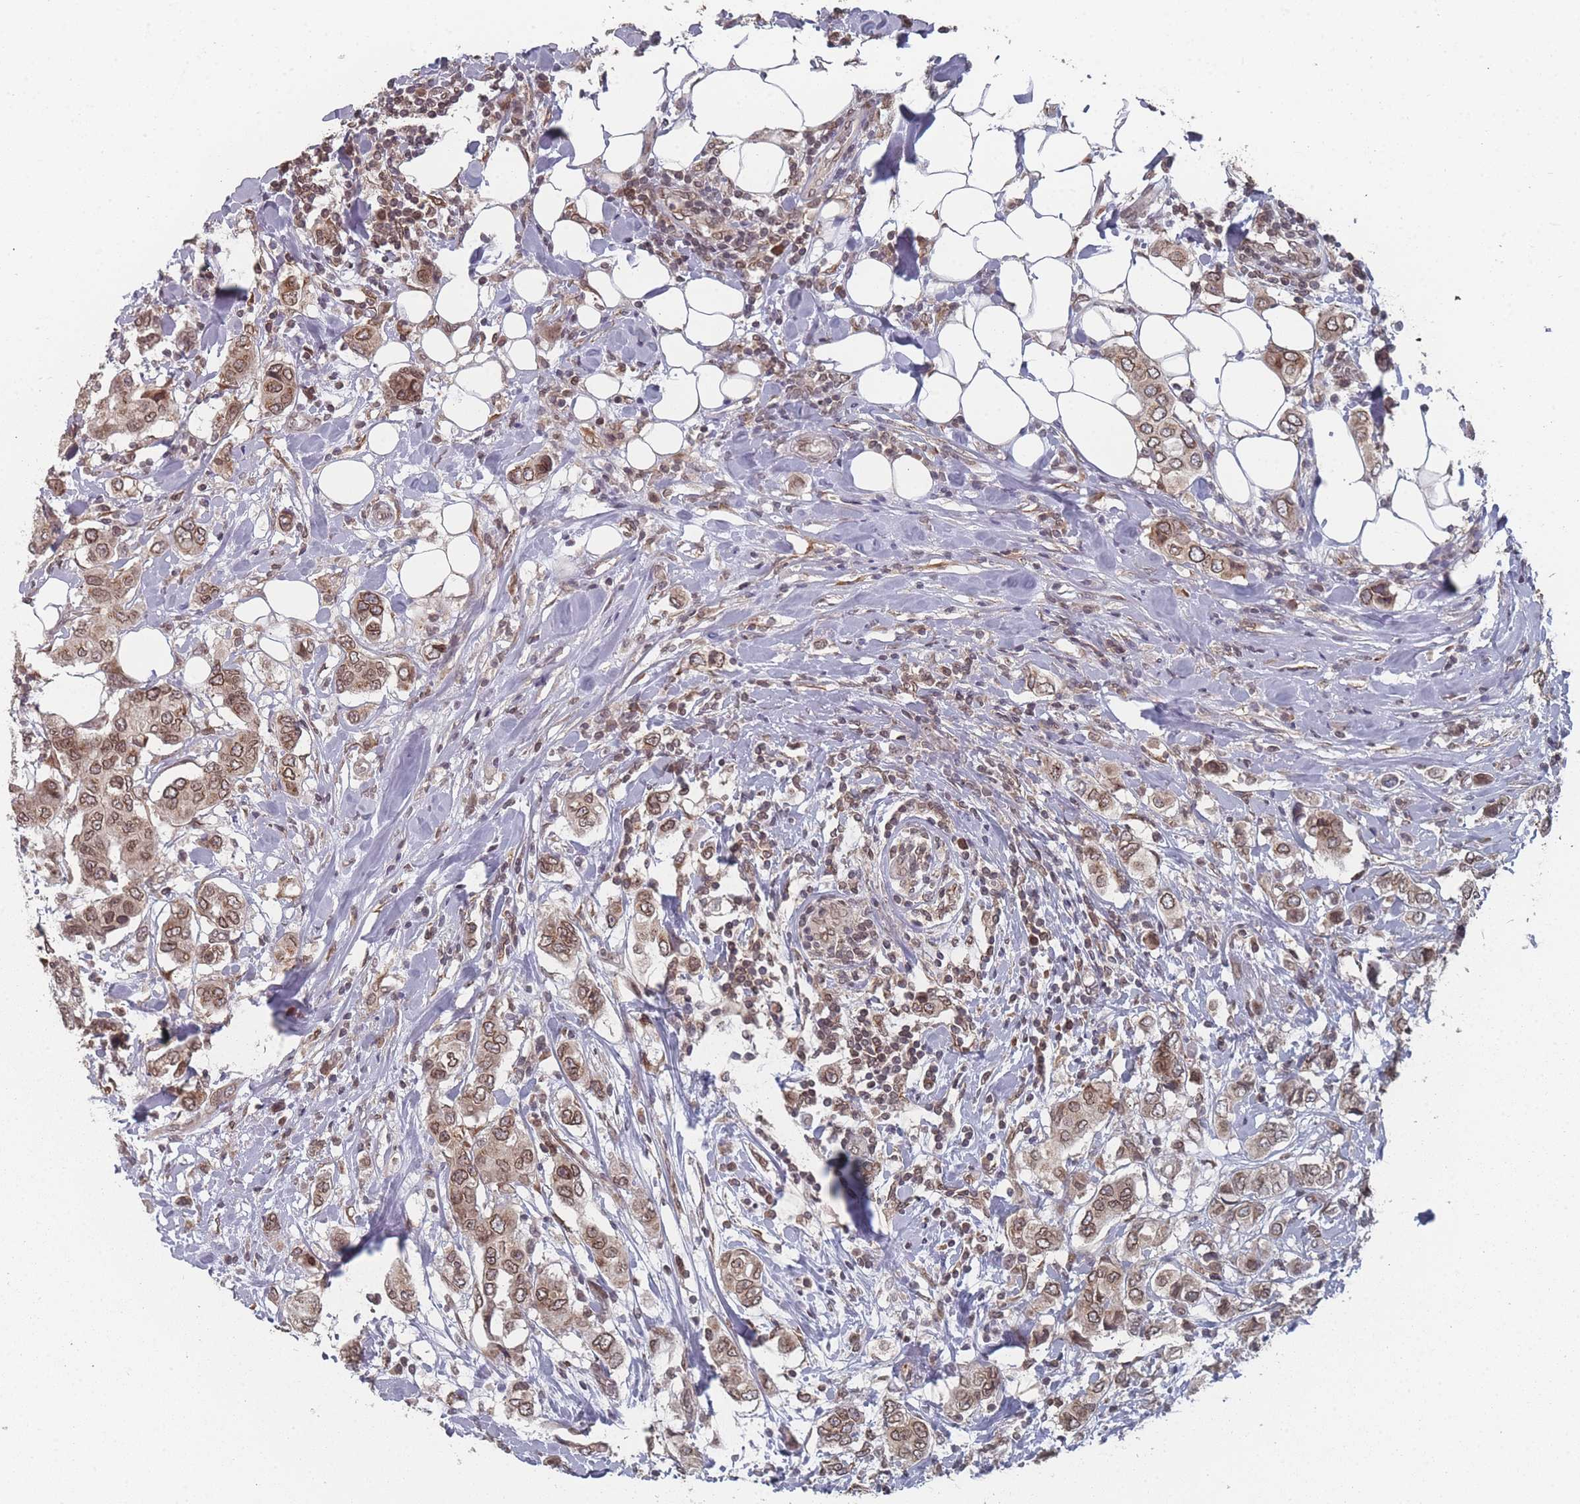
{"staining": {"intensity": "moderate", "quantity": ">75%", "location": "cytoplasmic/membranous,nuclear"}, "tissue": "breast cancer", "cell_type": "Tumor cells", "image_type": "cancer", "snomed": [{"axis": "morphology", "description": "Lobular carcinoma"}, {"axis": "topography", "description": "Breast"}], "caption": "This is a histology image of immunohistochemistry (IHC) staining of lobular carcinoma (breast), which shows moderate staining in the cytoplasmic/membranous and nuclear of tumor cells.", "gene": "TBC1D25", "patient": {"sex": "female", "age": 51}}